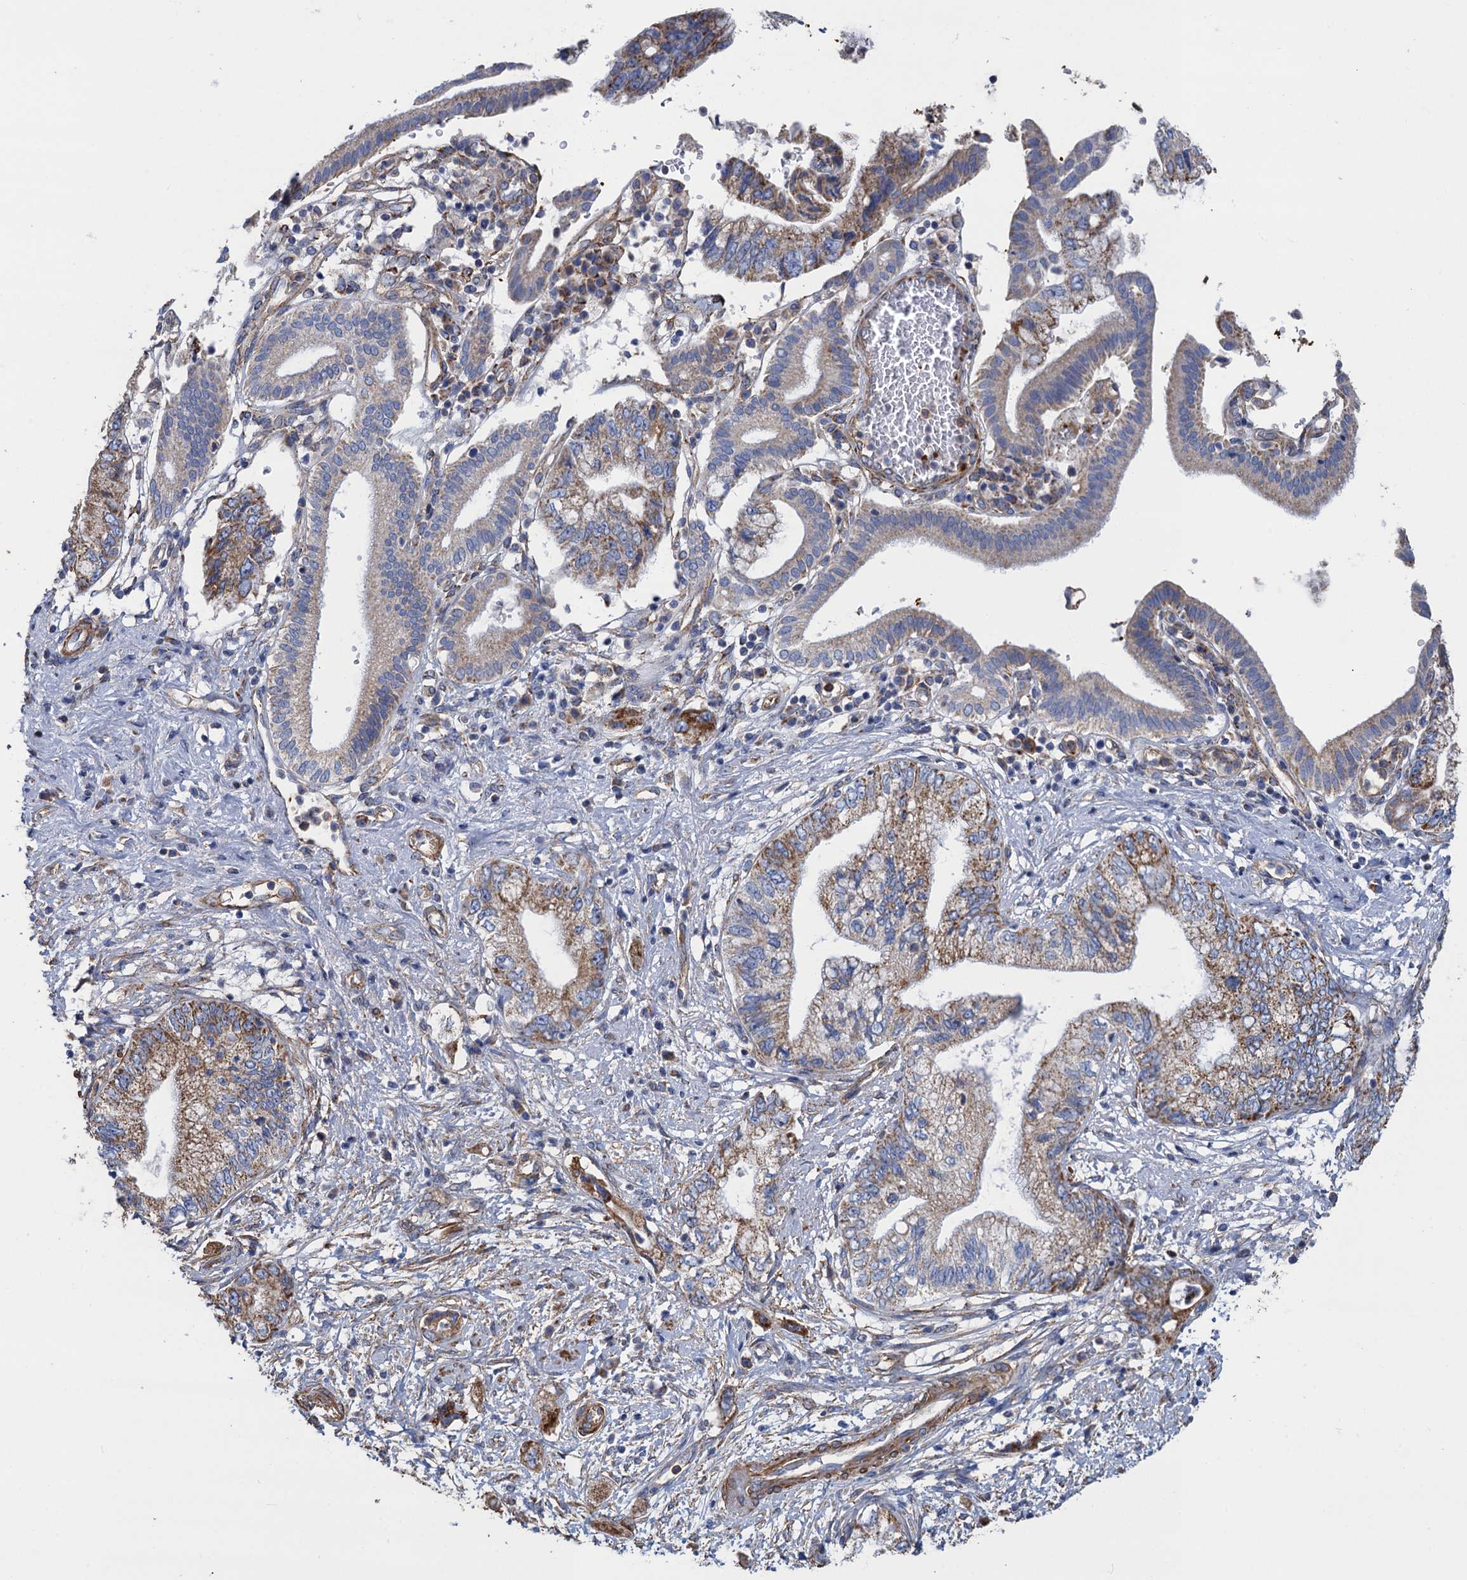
{"staining": {"intensity": "moderate", "quantity": "25%-75%", "location": "cytoplasmic/membranous"}, "tissue": "pancreatic cancer", "cell_type": "Tumor cells", "image_type": "cancer", "snomed": [{"axis": "morphology", "description": "Adenocarcinoma, NOS"}, {"axis": "topography", "description": "Pancreas"}], "caption": "Pancreatic adenocarcinoma stained with immunohistochemistry (IHC) displays moderate cytoplasmic/membranous expression in approximately 25%-75% of tumor cells.", "gene": "GCSH", "patient": {"sex": "female", "age": 73}}